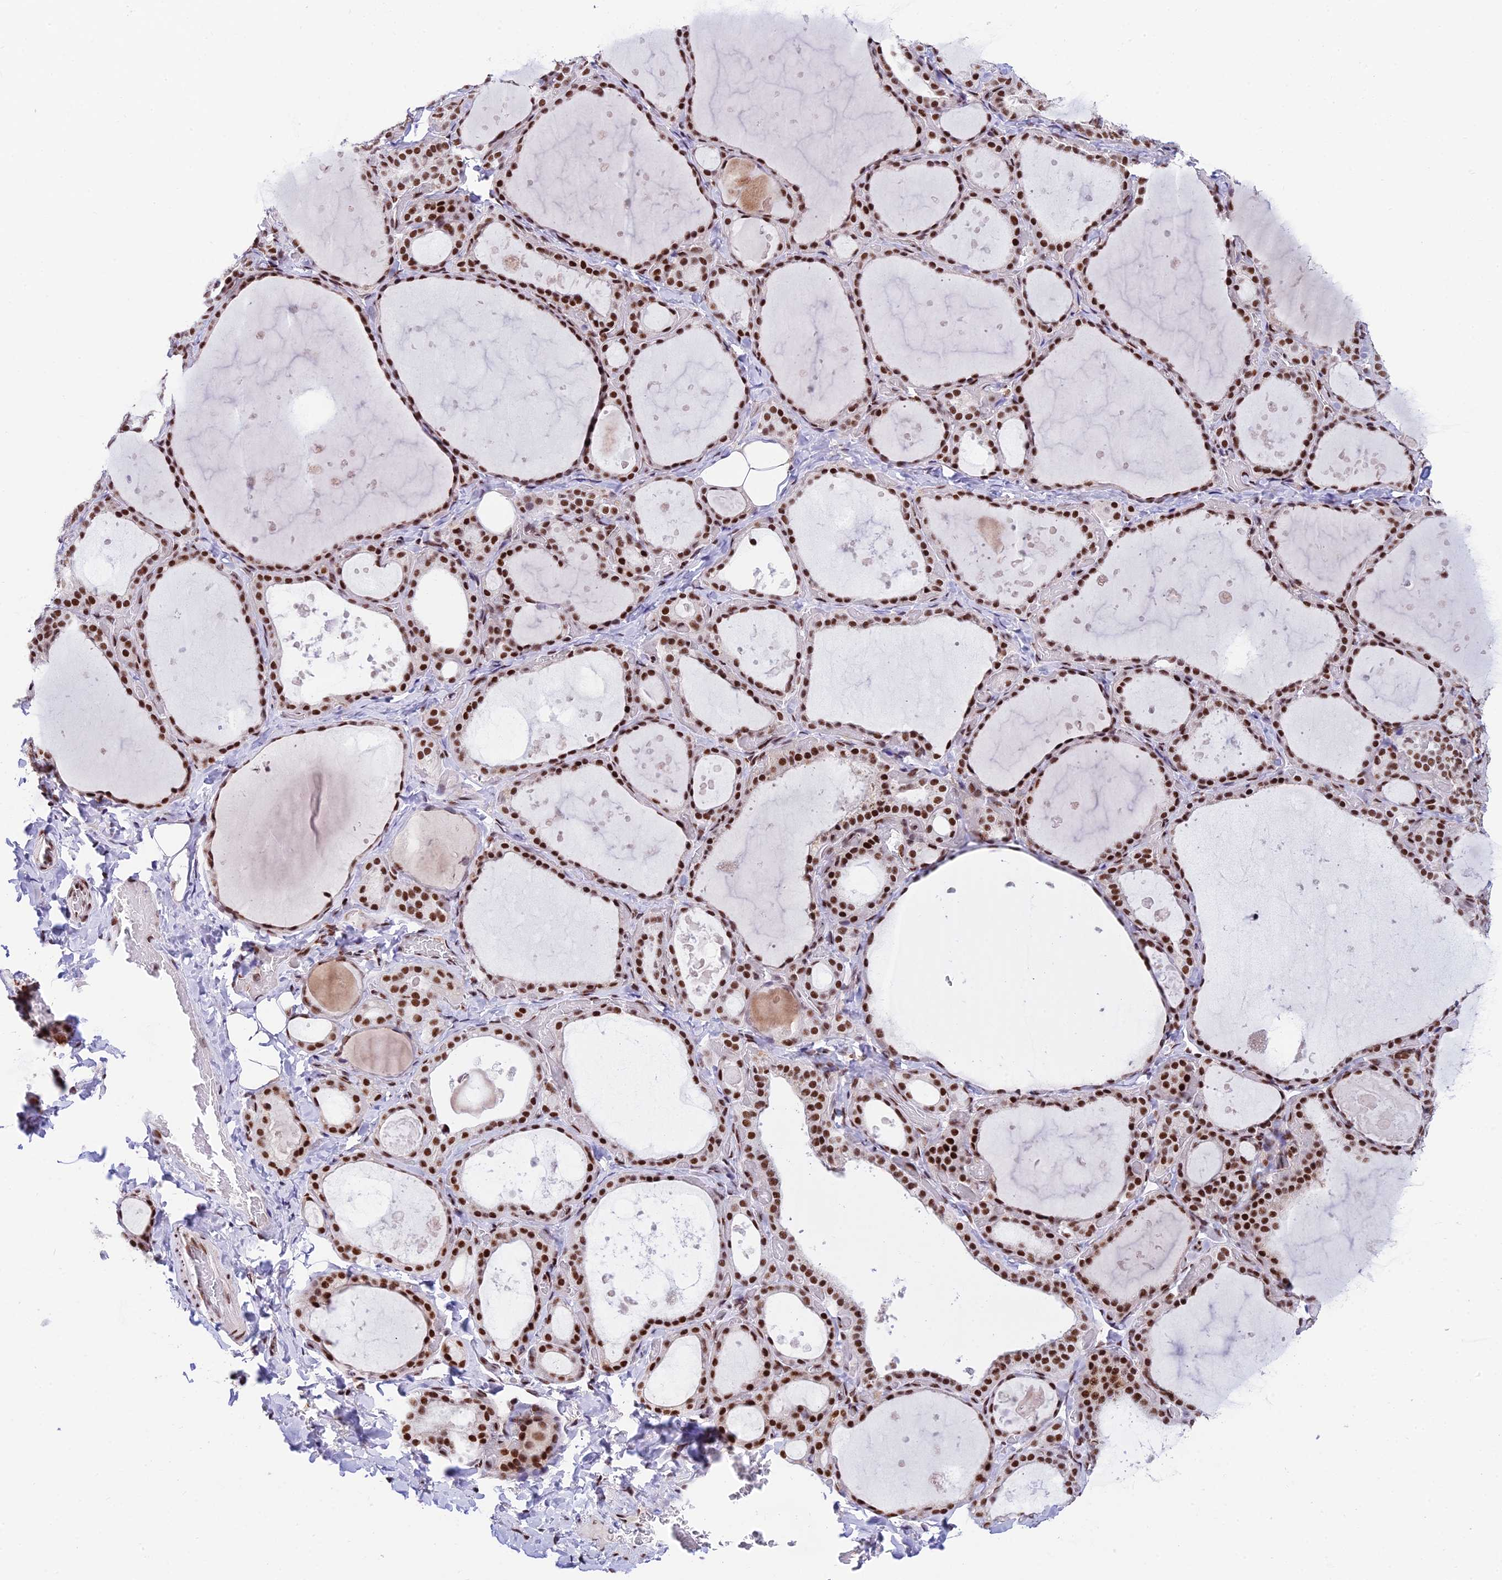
{"staining": {"intensity": "strong", "quantity": ">75%", "location": "nuclear"}, "tissue": "thyroid gland", "cell_type": "Glandular cells", "image_type": "normal", "snomed": [{"axis": "morphology", "description": "Normal tissue, NOS"}, {"axis": "topography", "description": "Thyroid gland"}], "caption": "Protein expression analysis of unremarkable human thyroid gland reveals strong nuclear expression in approximately >75% of glandular cells. (DAB = brown stain, brightfield microscopy at high magnification).", "gene": "USP22", "patient": {"sex": "female", "age": 44}}